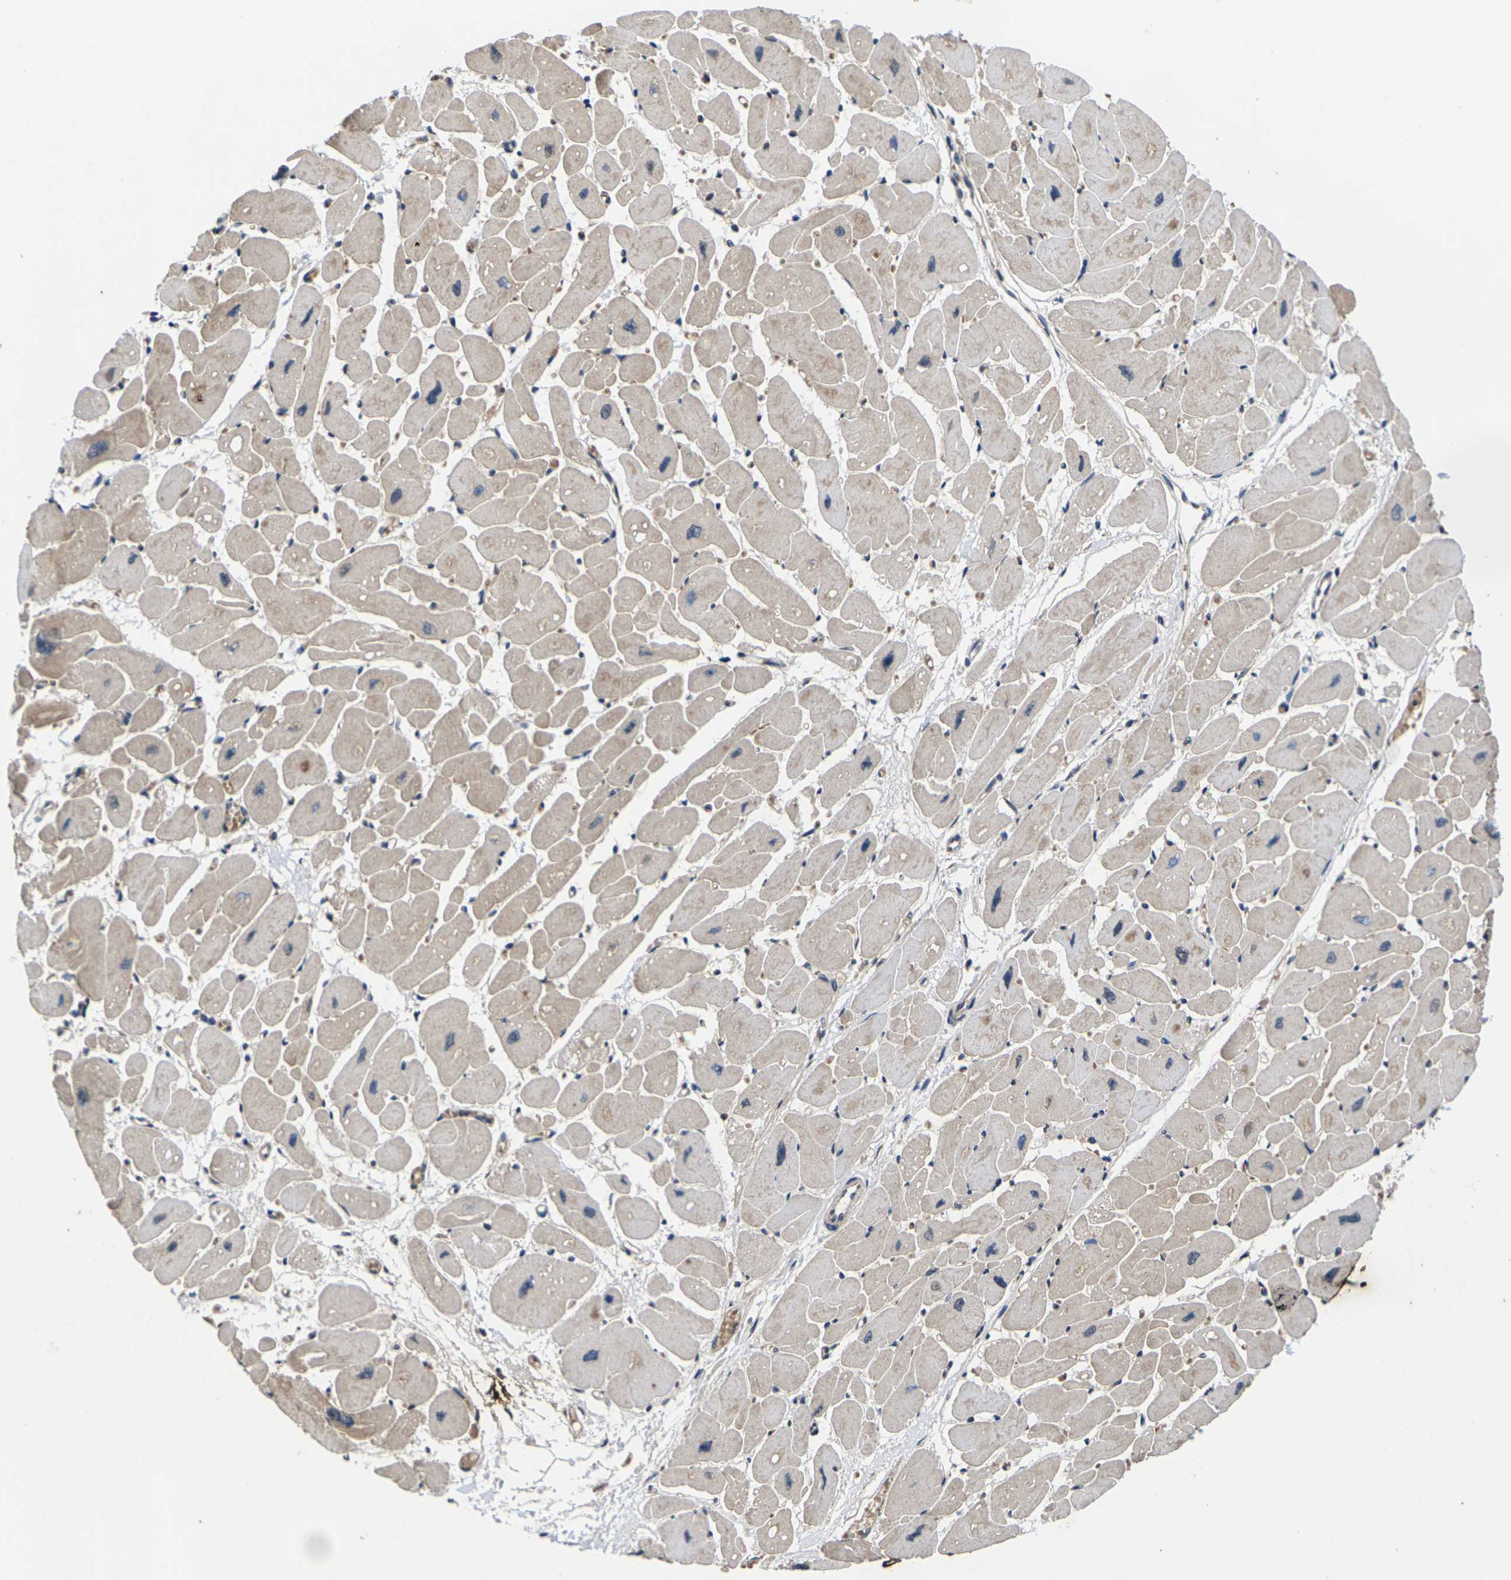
{"staining": {"intensity": "weak", "quantity": ">75%", "location": "cytoplasmic/membranous"}, "tissue": "heart muscle", "cell_type": "Cardiomyocytes", "image_type": "normal", "snomed": [{"axis": "morphology", "description": "Normal tissue, NOS"}, {"axis": "topography", "description": "Heart"}], "caption": "Protein expression analysis of benign human heart muscle reveals weak cytoplasmic/membranous staining in about >75% of cardiomyocytes.", "gene": "DKK2", "patient": {"sex": "female", "age": 54}}